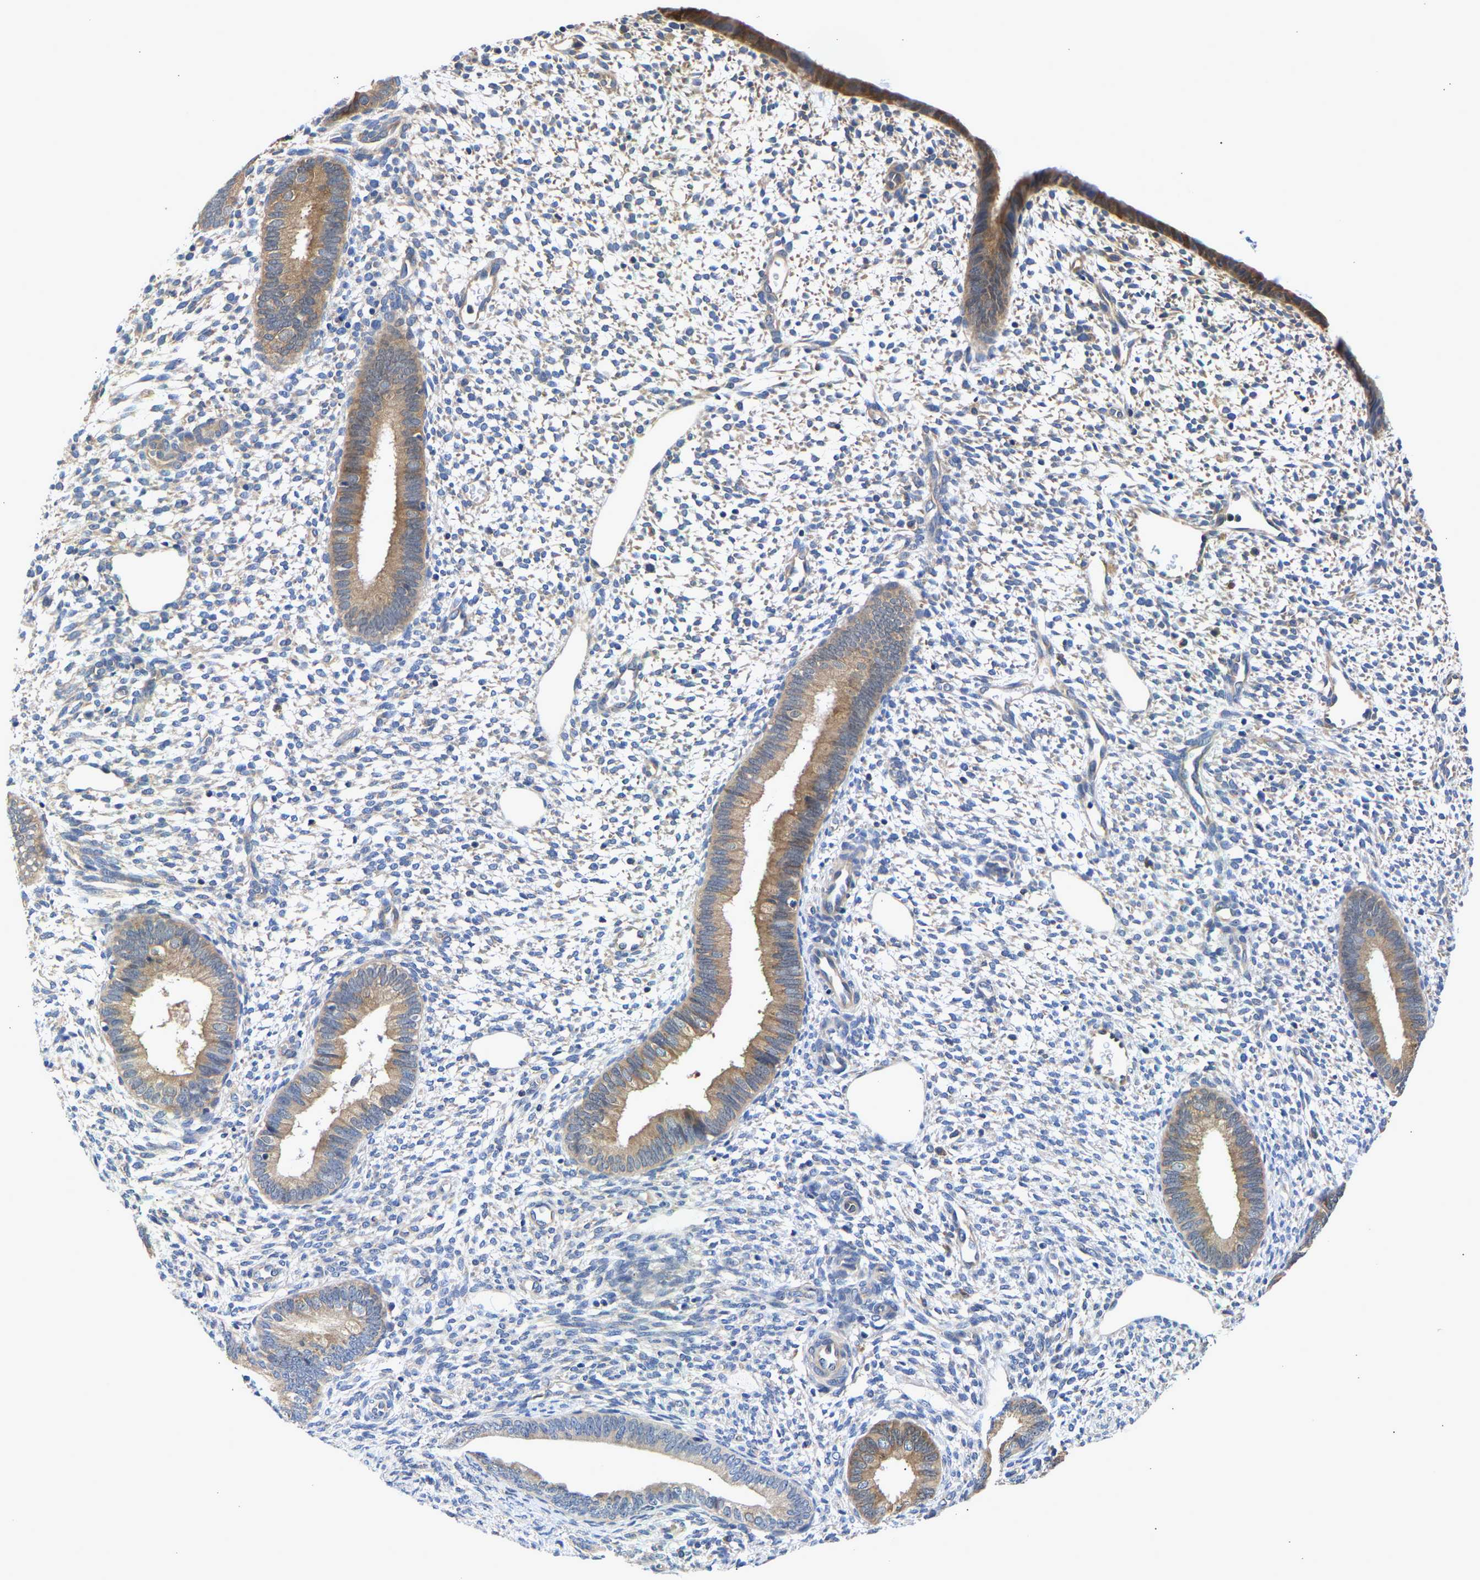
{"staining": {"intensity": "weak", "quantity": "<25%", "location": "cytoplasmic/membranous"}, "tissue": "endometrium", "cell_type": "Cells in endometrial stroma", "image_type": "normal", "snomed": [{"axis": "morphology", "description": "Normal tissue, NOS"}, {"axis": "topography", "description": "Endometrium"}], "caption": "Immunohistochemical staining of normal endometrium reveals no significant staining in cells in endometrial stroma.", "gene": "CCDC6", "patient": {"sex": "female", "age": 46}}